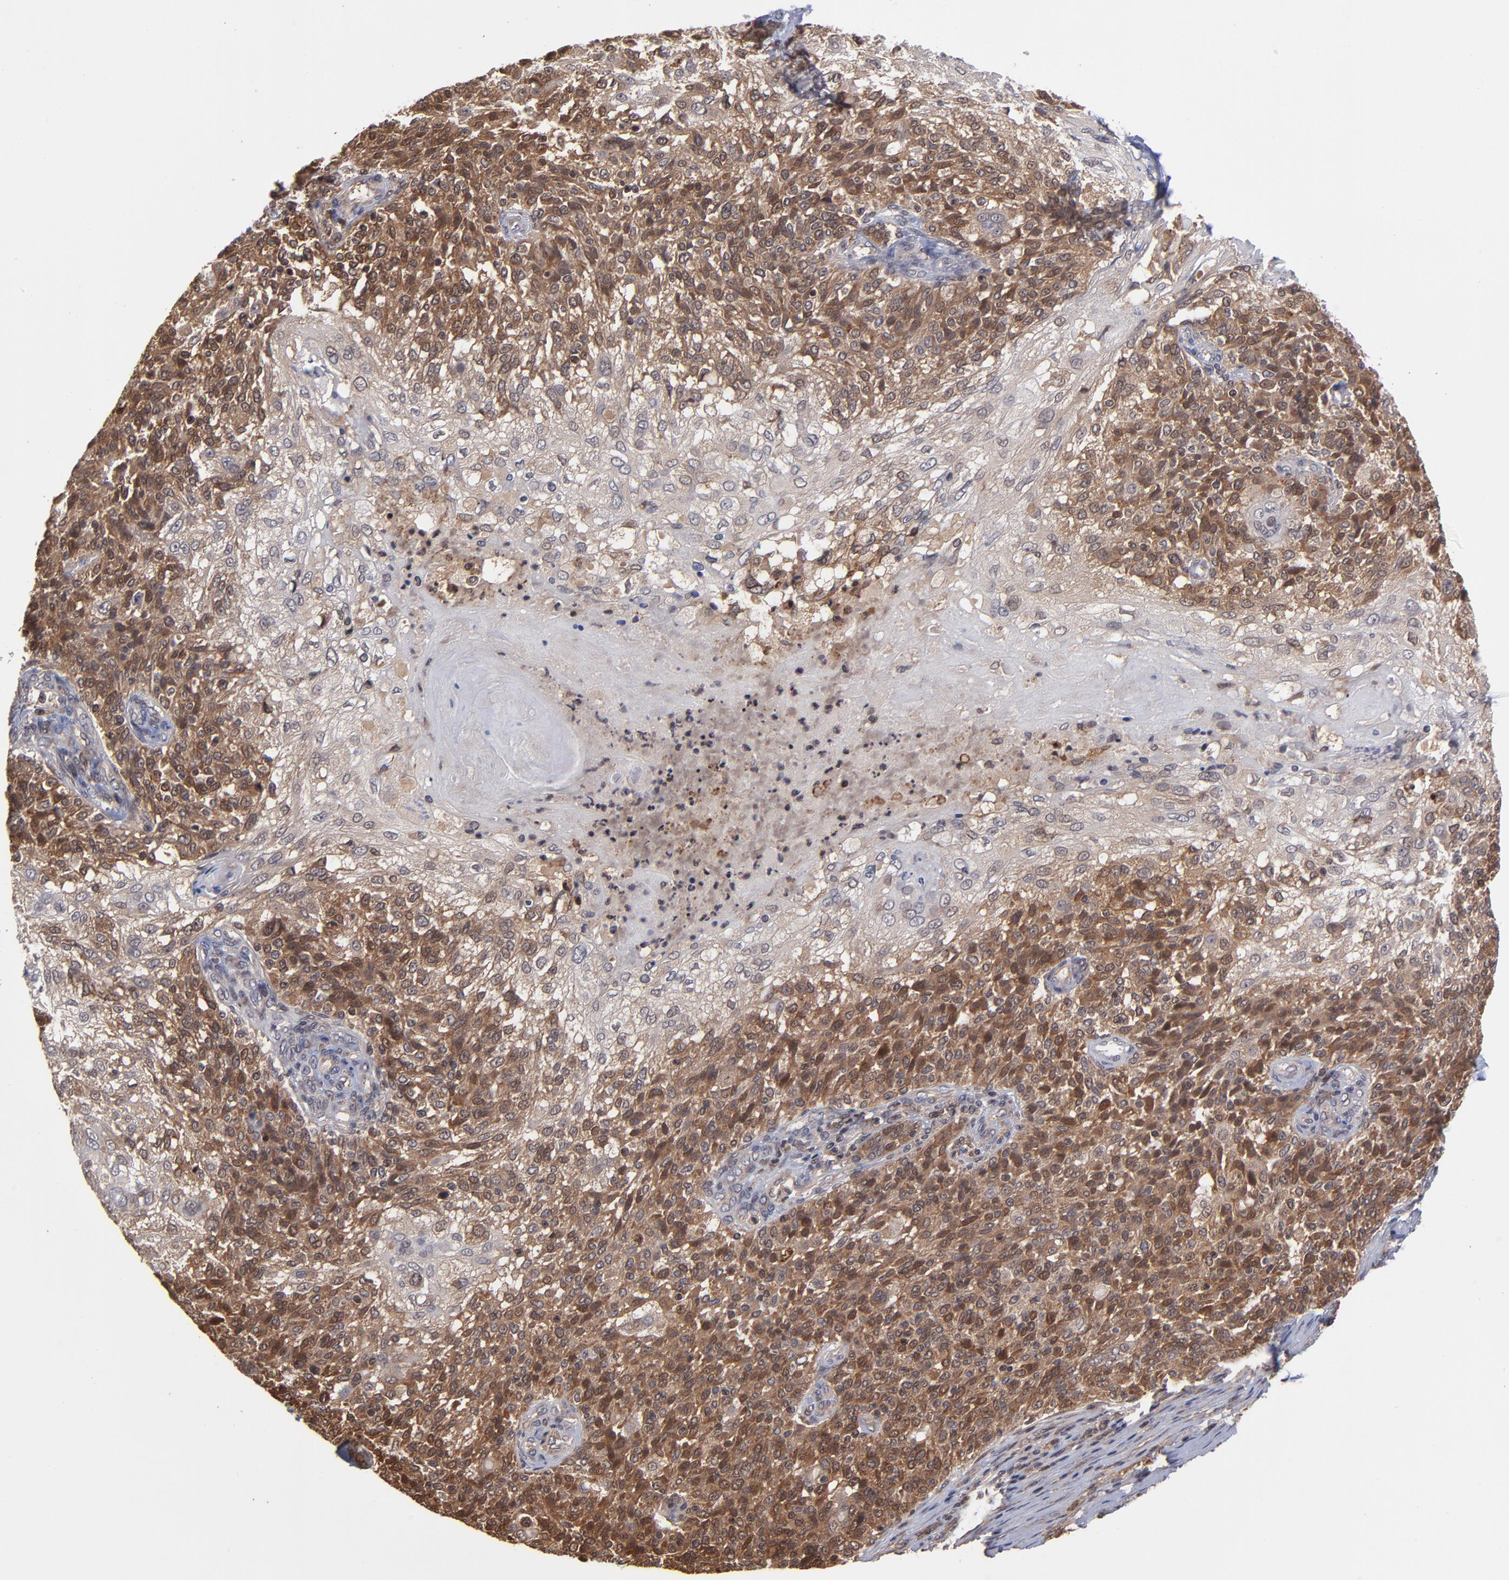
{"staining": {"intensity": "moderate", "quantity": "25%-75%", "location": "cytoplasmic/membranous"}, "tissue": "skin cancer", "cell_type": "Tumor cells", "image_type": "cancer", "snomed": [{"axis": "morphology", "description": "Normal tissue, NOS"}, {"axis": "morphology", "description": "Squamous cell carcinoma, NOS"}, {"axis": "topography", "description": "Skin"}], "caption": "DAB immunohistochemical staining of squamous cell carcinoma (skin) demonstrates moderate cytoplasmic/membranous protein expression in approximately 25%-75% of tumor cells.", "gene": "UBE2L6", "patient": {"sex": "female", "age": 83}}